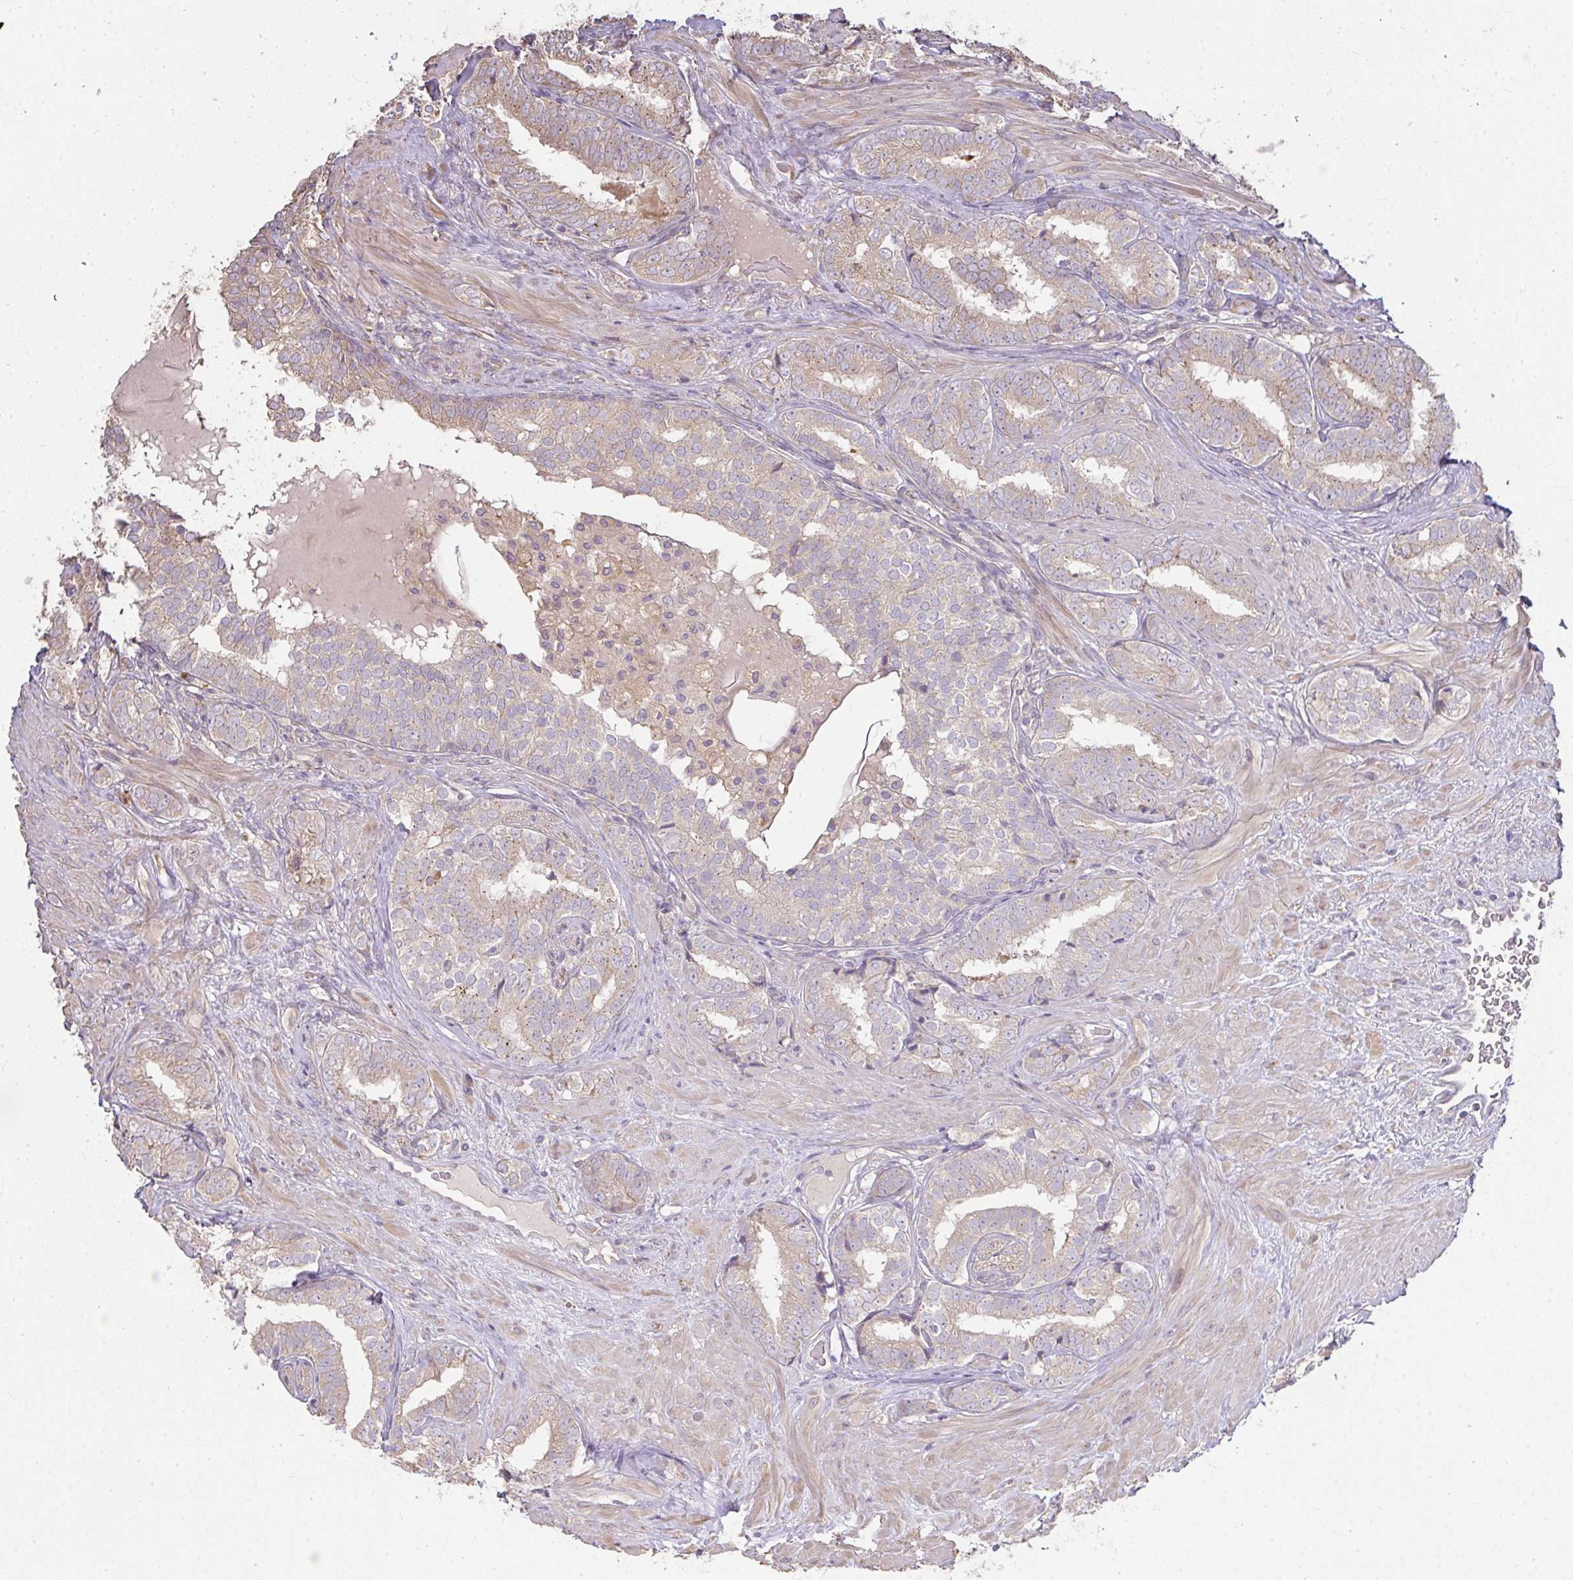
{"staining": {"intensity": "weak", "quantity": ">75%", "location": "cytoplasmic/membranous"}, "tissue": "prostate cancer", "cell_type": "Tumor cells", "image_type": "cancer", "snomed": [{"axis": "morphology", "description": "Adenocarcinoma, High grade"}, {"axis": "topography", "description": "Prostate"}], "caption": "Protein expression analysis of human adenocarcinoma (high-grade) (prostate) reveals weak cytoplasmic/membranous expression in about >75% of tumor cells.", "gene": "BRINP3", "patient": {"sex": "male", "age": 72}}